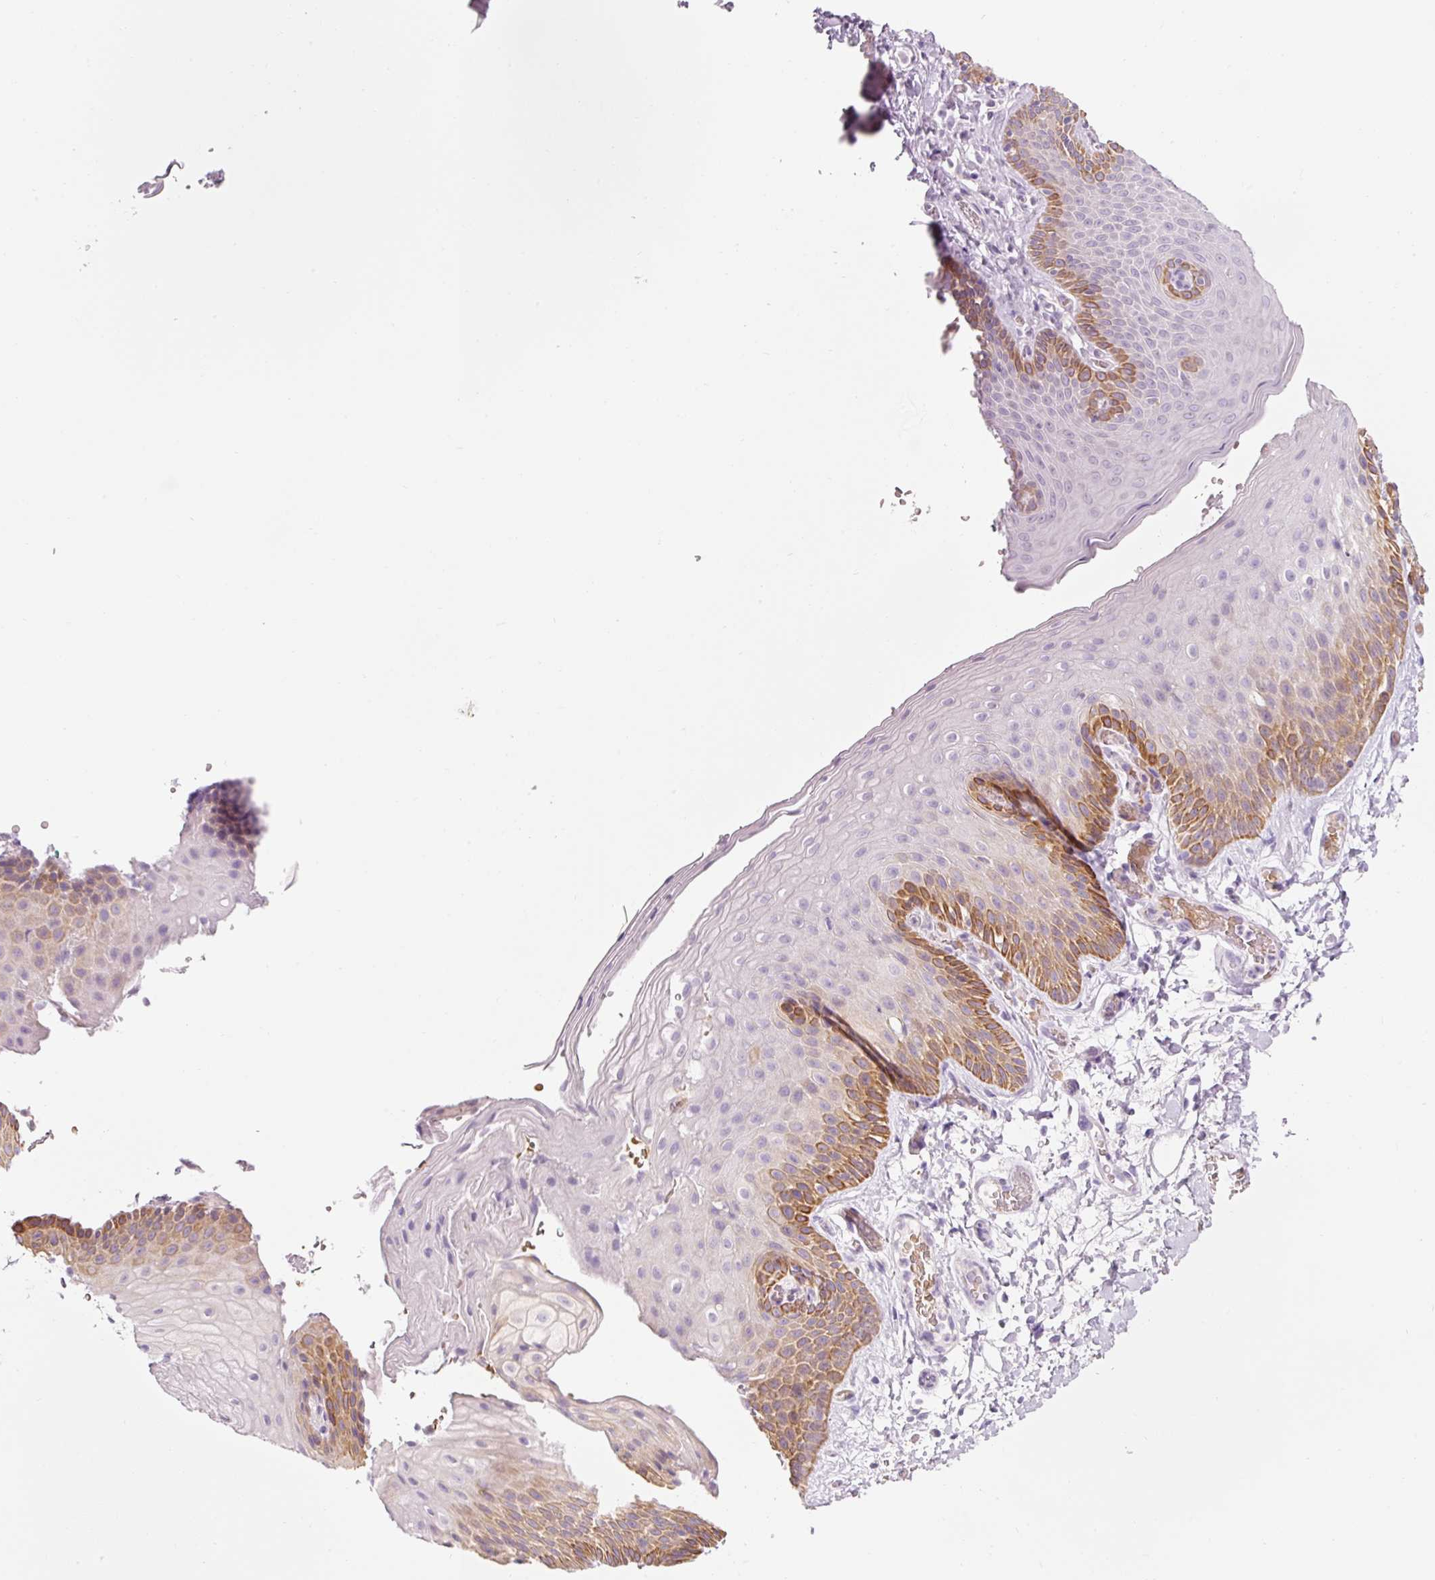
{"staining": {"intensity": "moderate", "quantity": "<25%", "location": "cytoplasmic/membranous"}, "tissue": "skin", "cell_type": "Epidermal cells", "image_type": "normal", "snomed": [{"axis": "morphology", "description": "Normal tissue, NOS"}, {"axis": "morphology", "description": "Hemorrhoids"}, {"axis": "morphology", "description": "Inflammation, NOS"}, {"axis": "topography", "description": "Anal"}], "caption": "Skin stained for a protein (brown) shows moderate cytoplasmic/membranous positive positivity in about <25% of epidermal cells.", "gene": "DHRS11", "patient": {"sex": "male", "age": 60}}